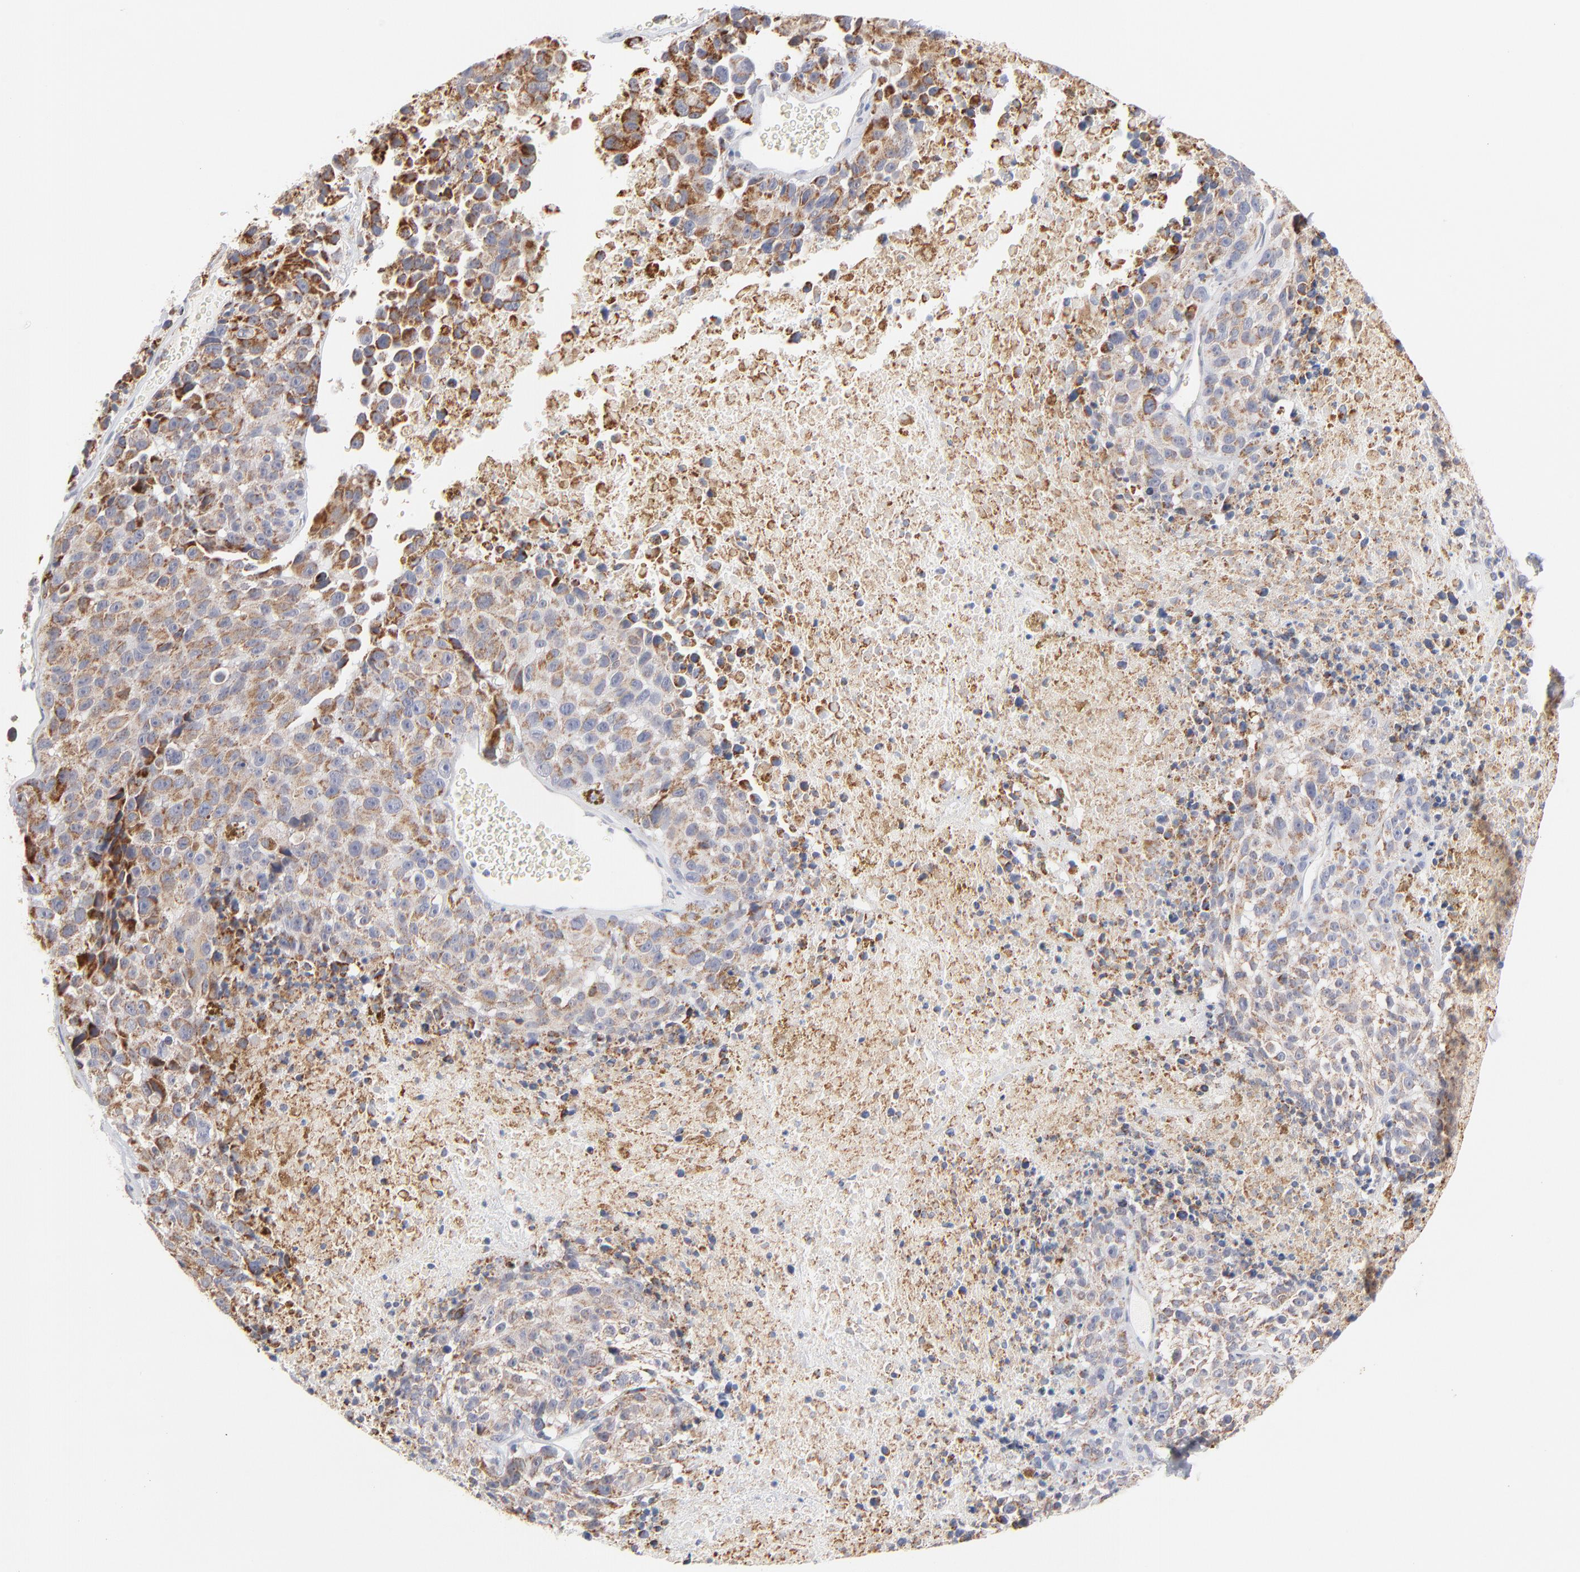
{"staining": {"intensity": "moderate", "quantity": "25%-75%", "location": "cytoplasmic/membranous"}, "tissue": "melanoma", "cell_type": "Tumor cells", "image_type": "cancer", "snomed": [{"axis": "morphology", "description": "Malignant melanoma, Metastatic site"}, {"axis": "topography", "description": "Cerebral cortex"}], "caption": "This micrograph displays IHC staining of malignant melanoma (metastatic site), with medium moderate cytoplasmic/membranous positivity in about 25%-75% of tumor cells.", "gene": "MRPL58", "patient": {"sex": "female", "age": 52}}